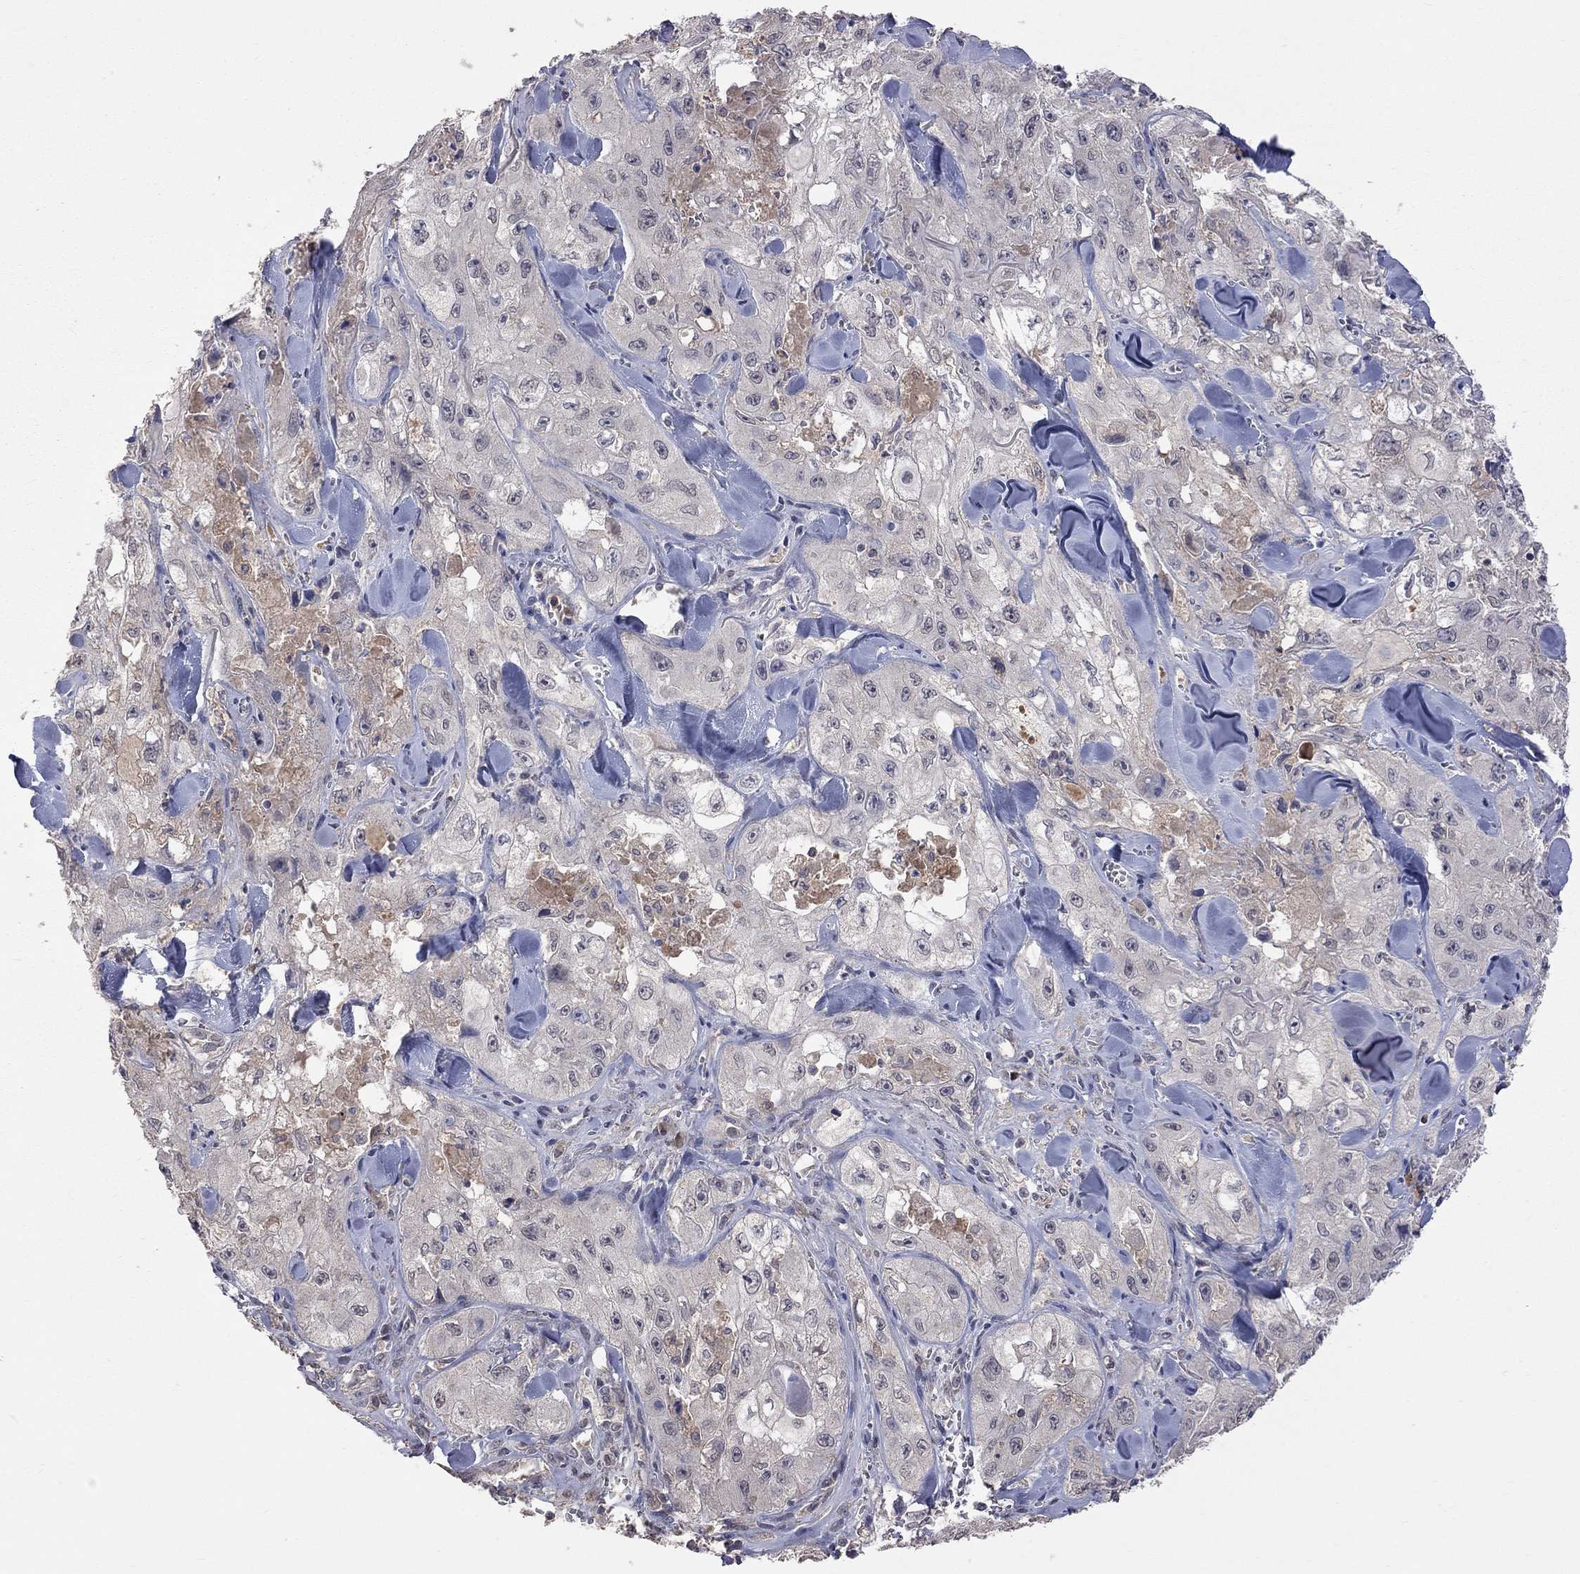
{"staining": {"intensity": "negative", "quantity": "none", "location": "none"}, "tissue": "skin cancer", "cell_type": "Tumor cells", "image_type": "cancer", "snomed": [{"axis": "morphology", "description": "Squamous cell carcinoma, NOS"}, {"axis": "topography", "description": "Skin"}, {"axis": "topography", "description": "Subcutis"}], "caption": "Skin squamous cell carcinoma was stained to show a protein in brown. There is no significant staining in tumor cells.", "gene": "HTR6", "patient": {"sex": "male", "age": 73}}